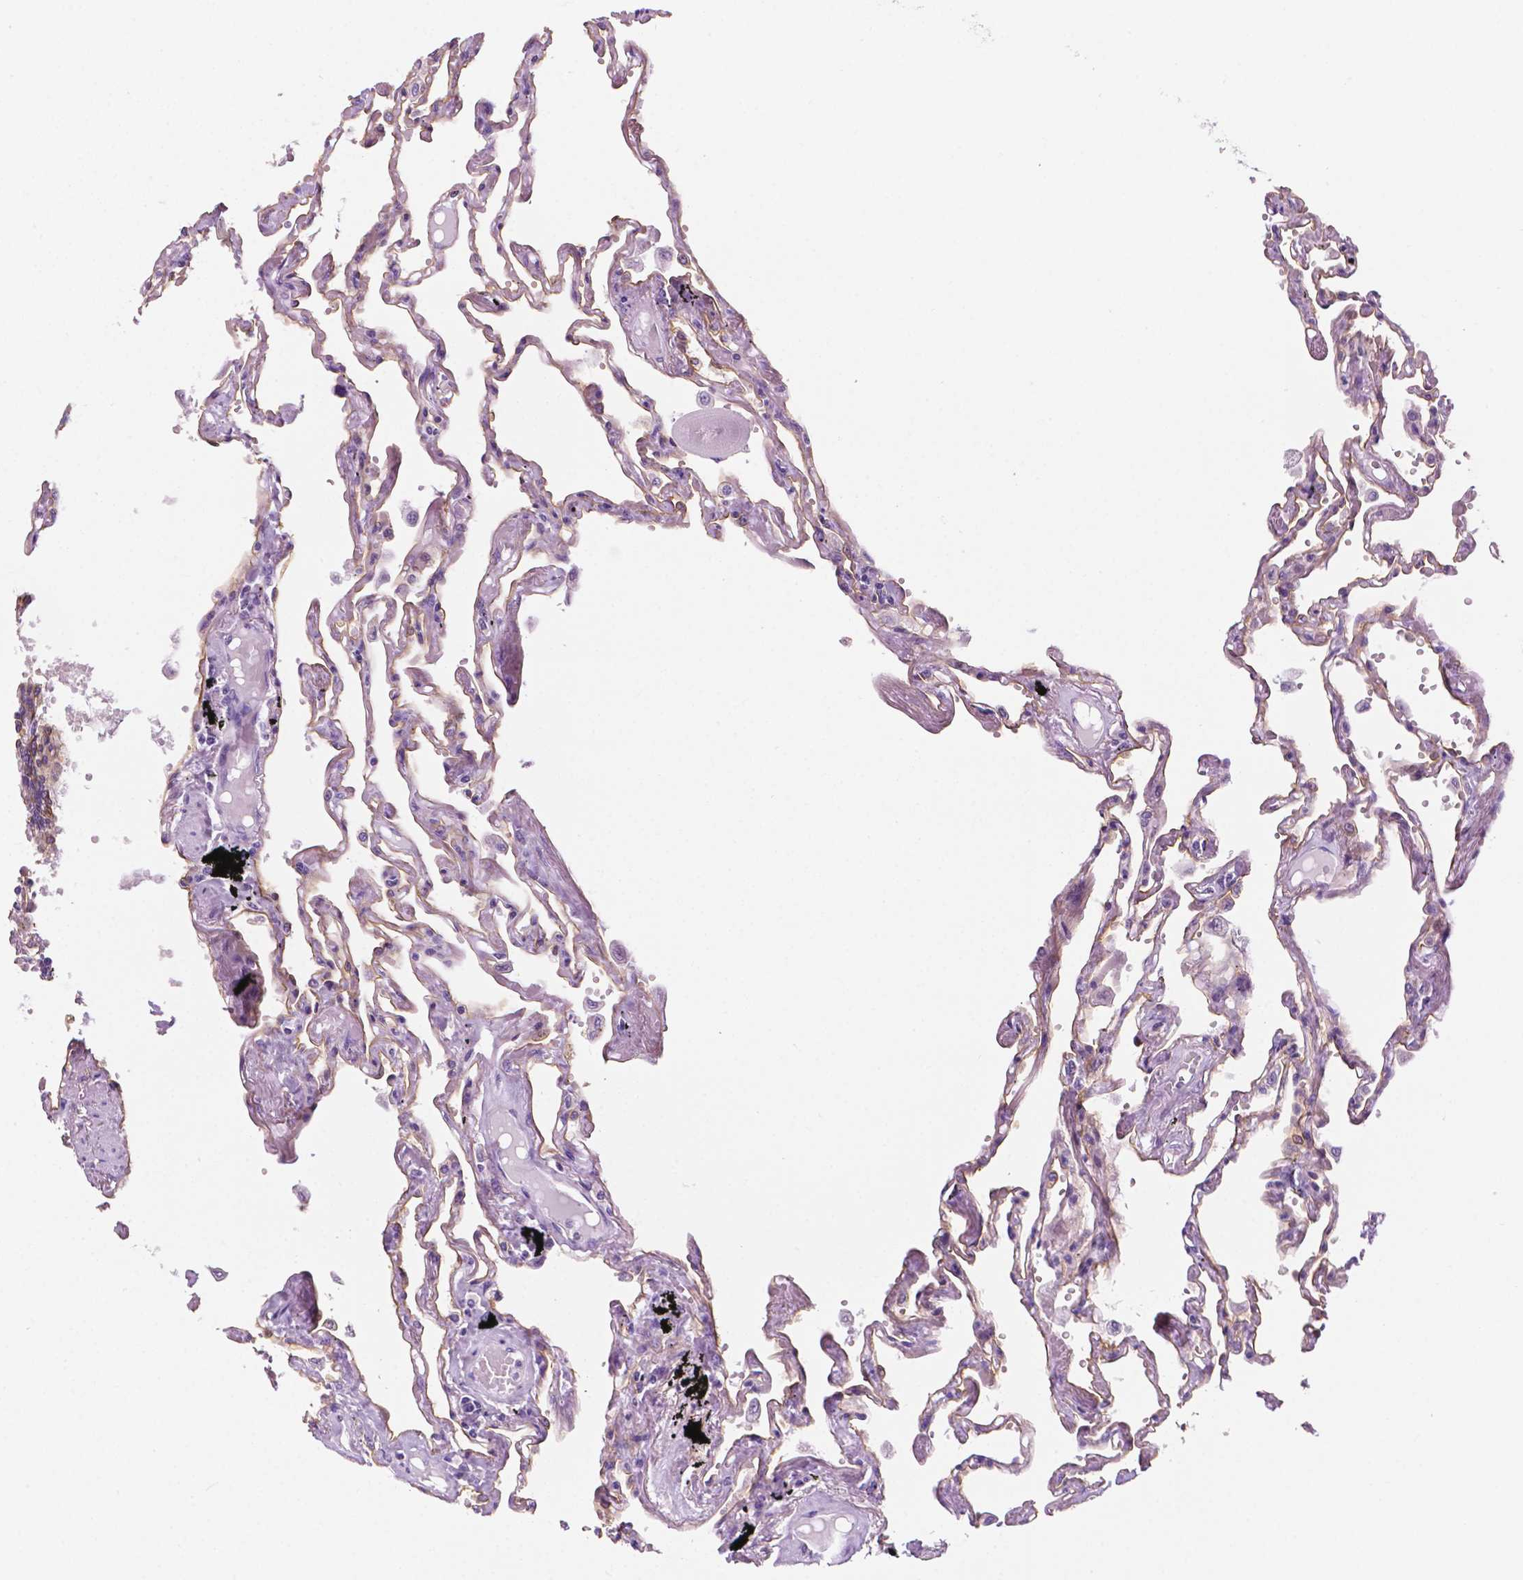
{"staining": {"intensity": "weak", "quantity": "25%-75%", "location": "cytoplasmic/membranous"}, "tissue": "lung", "cell_type": "Alveolar cells", "image_type": "normal", "snomed": [{"axis": "morphology", "description": "Normal tissue, NOS"}, {"axis": "morphology", "description": "Adenocarcinoma, NOS"}, {"axis": "topography", "description": "Cartilage tissue"}, {"axis": "topography", "description": "Lung"}], "caption": "Unremarkable lung was stained to show a protein in brown. There is low levels of weak cytoplasmic/membranous staining in approximately 25%-75% of alveolar cells. (DAB (3,3'-diaminobenzidine) IHC with brightfield microscopy, high magnification).", "gene": "PPL", "patient": {"sex": "female", "age": 67}}